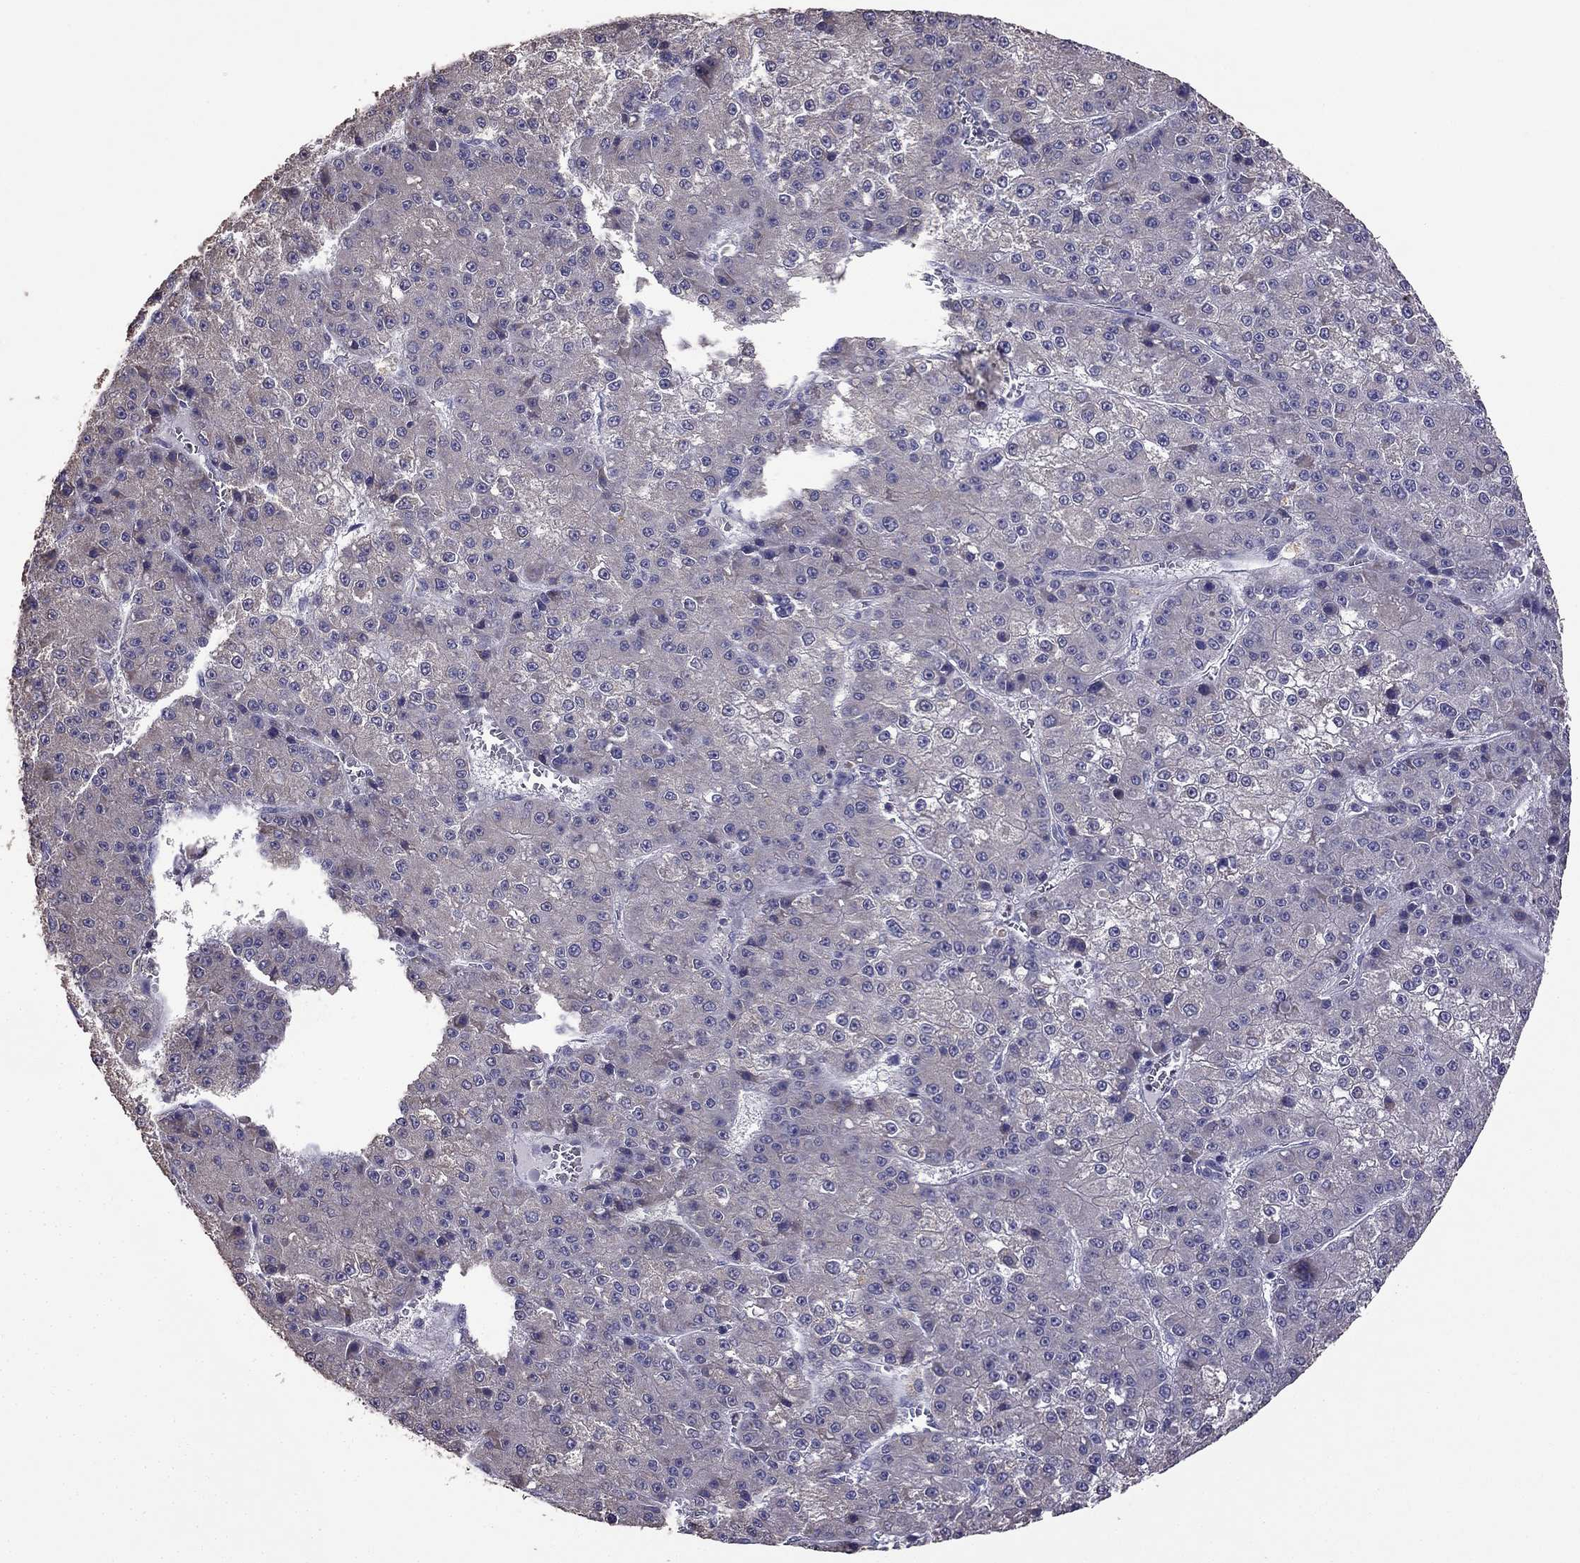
{"staining": {"intensity": "negative", "quantity": "none", "location": "none"}, "tissue": "liver cancer", "cell_type": "Tumor cells", "image_type": "cancer", "snomed": [{"axis": "morphology", "description": "Carcinoma, Hepatocellular, NOS"}, {"axis": "topography", "description": "Liver"}], "caption": "Protein analysis of liver cancer displays no significant staining in tumor cells.", "gene": "CDH9", "patient": {"sex": "female", "age": 73}}